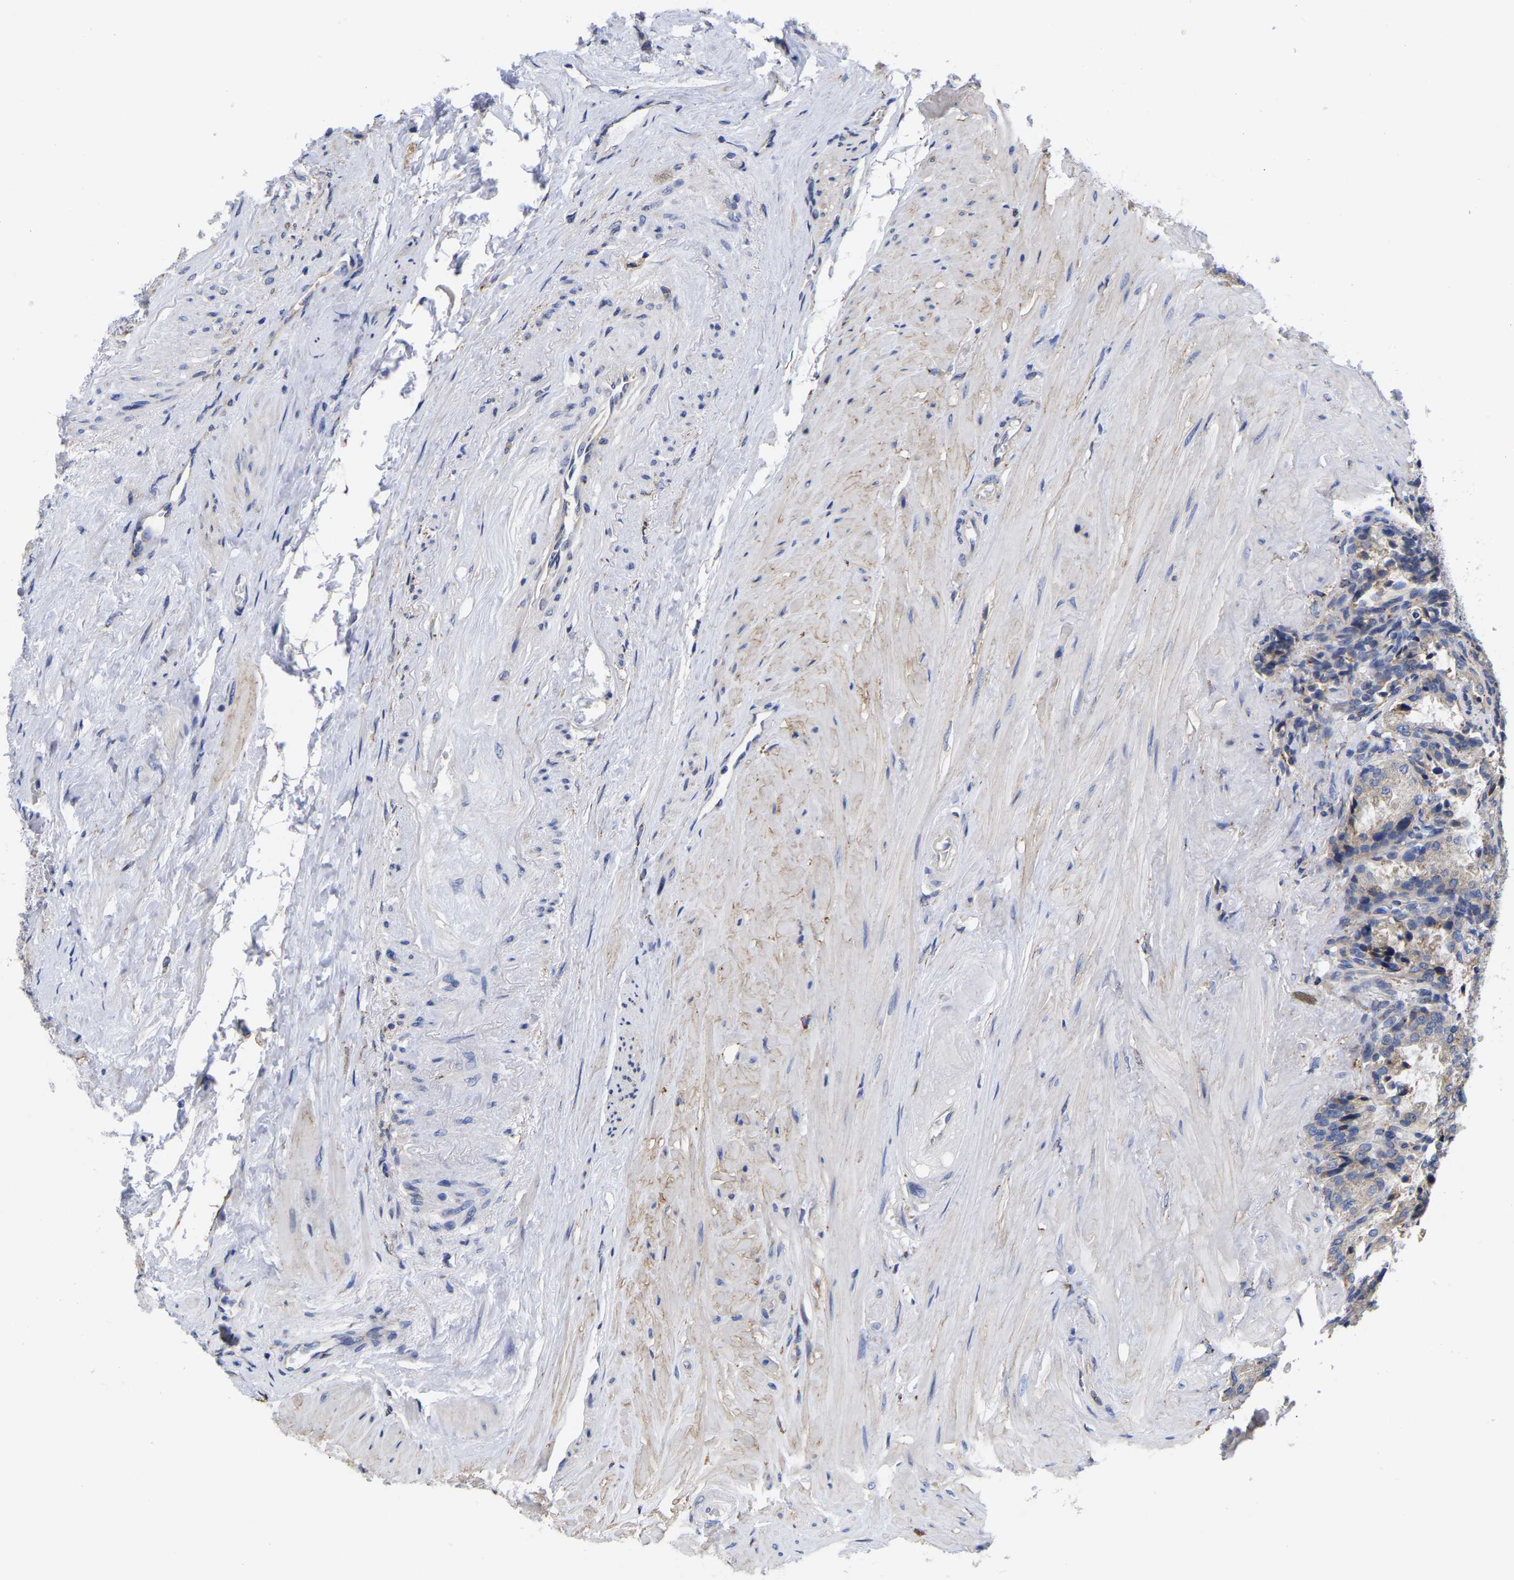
{"staining": {"intensity": "weak", "quantity": "25%-75%", "location": "cytoplasmic/membranous"}, "tissue": "seminal vesicle", "cell_type": "Glandular cells", "image_type": "normal", "snomed": [{"axis": "morphology", "description": "Normal tissue, NOS"}, {"axis": "topography", "description": "Seminal veicle"}], "caption": "IHC image of unremarkable seminal vesicle: seminal vesicle stained using immunohistochemistry demonstrates low levels of weak protein expression localized specifically in the cytoplasmic/membranous of glandular cells, appearing as a cytoplasmic/membranous brown color.", "gene": "CFAP298", "patient": {"sex": "male", "age": 46}}